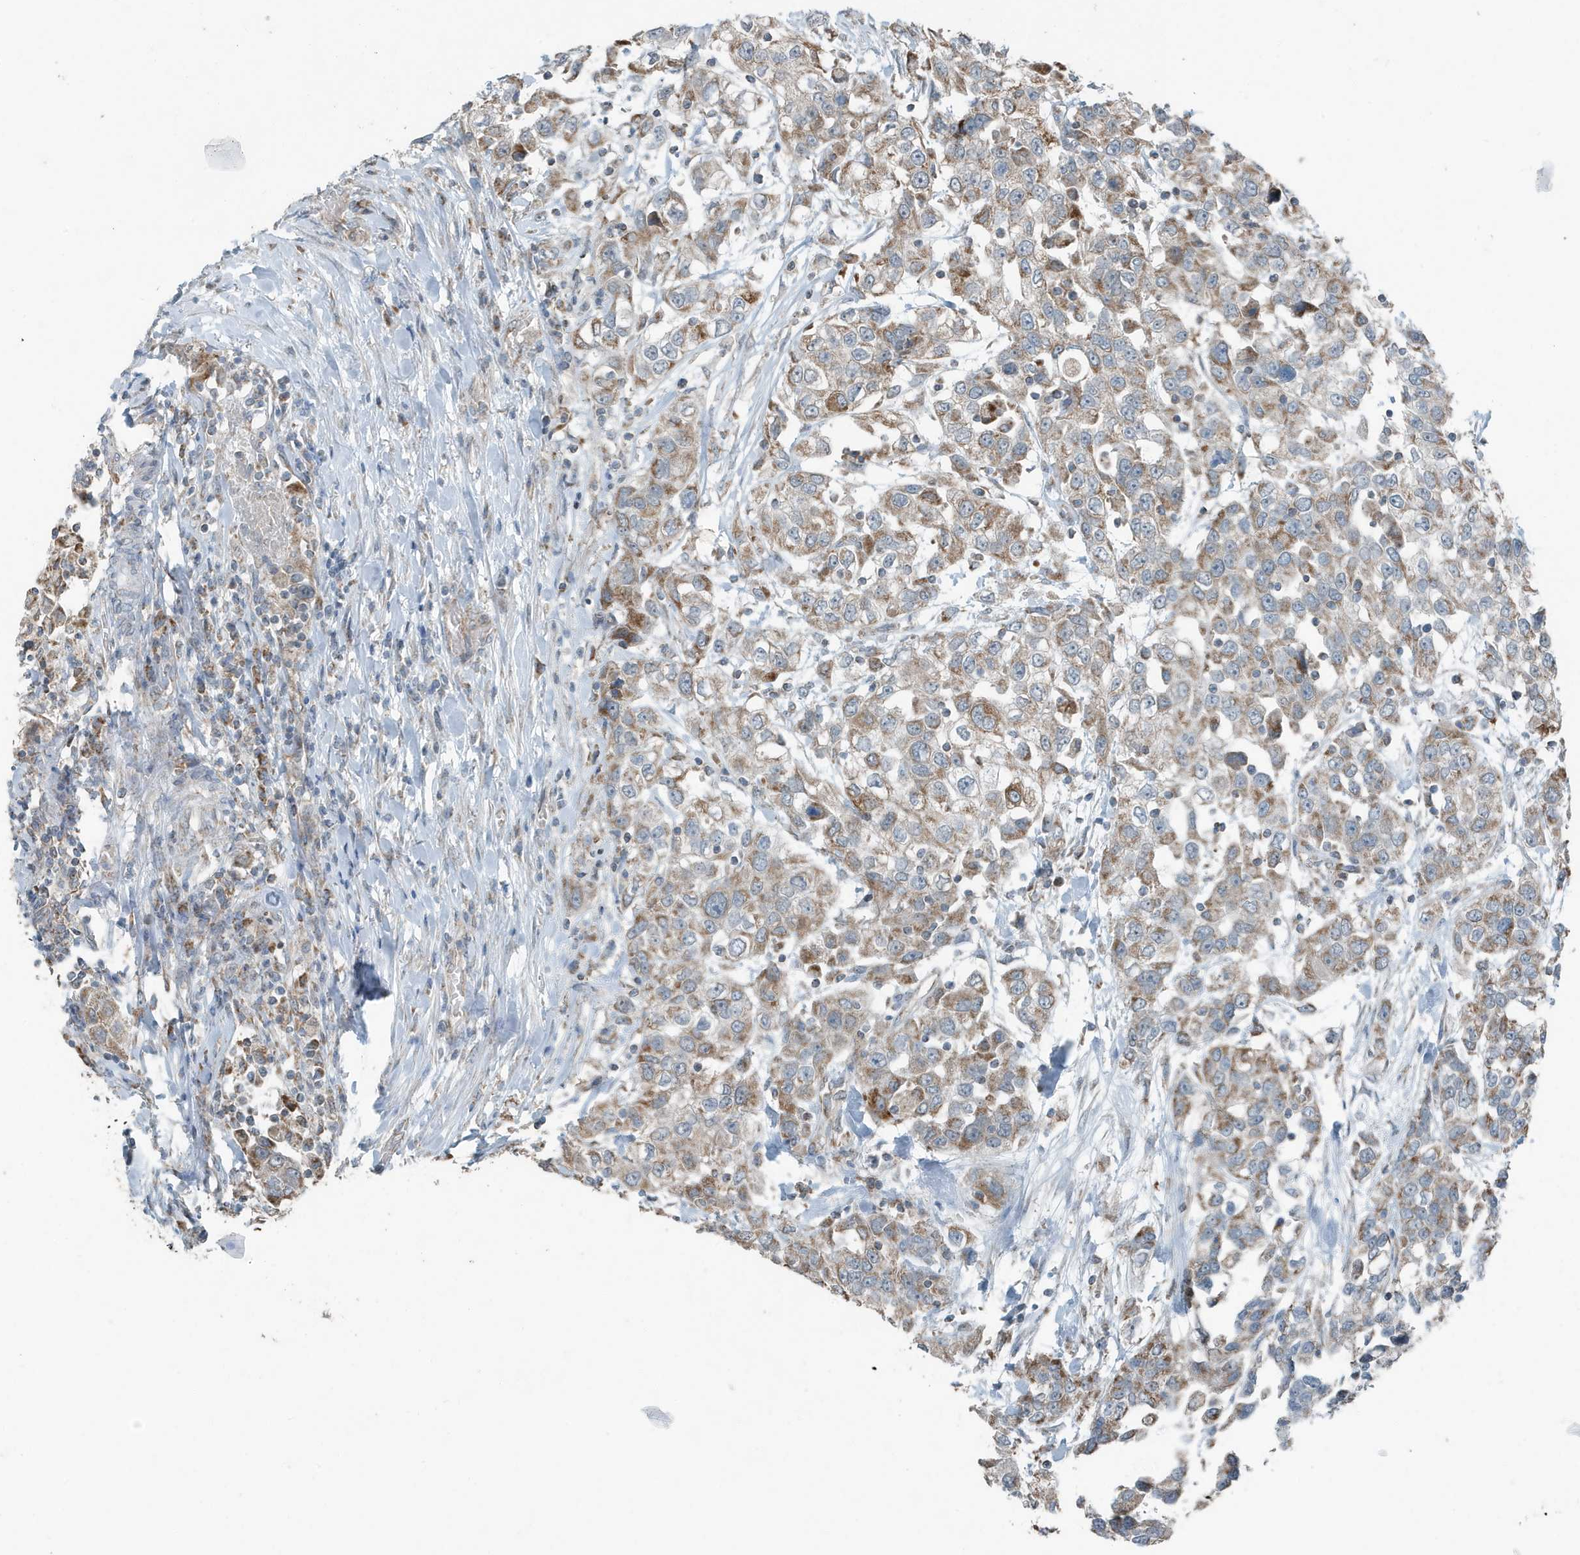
{"staining": {"intensity": "moderate", "quantity": ">75%", "location": "cytoplasmic/membranous"}, "tissue": "urothelial cancer", "cell_type": "Tumor cells", "image_type": "cancer", "snomed": [{"axis": "morphology", "description": "Urothelial carcinoma, High grade"}, {"axis": "topography", "description": "Urinary bladder"}], "caption": "Protein analysis of urothelial carcinoma (high-grade) tissue exhibits moderate cytoplasmic/membranous expression in about >75% of tumor cells.", "gene": "MT-CYB", "patient": {"sex": "female", "age": 80}}